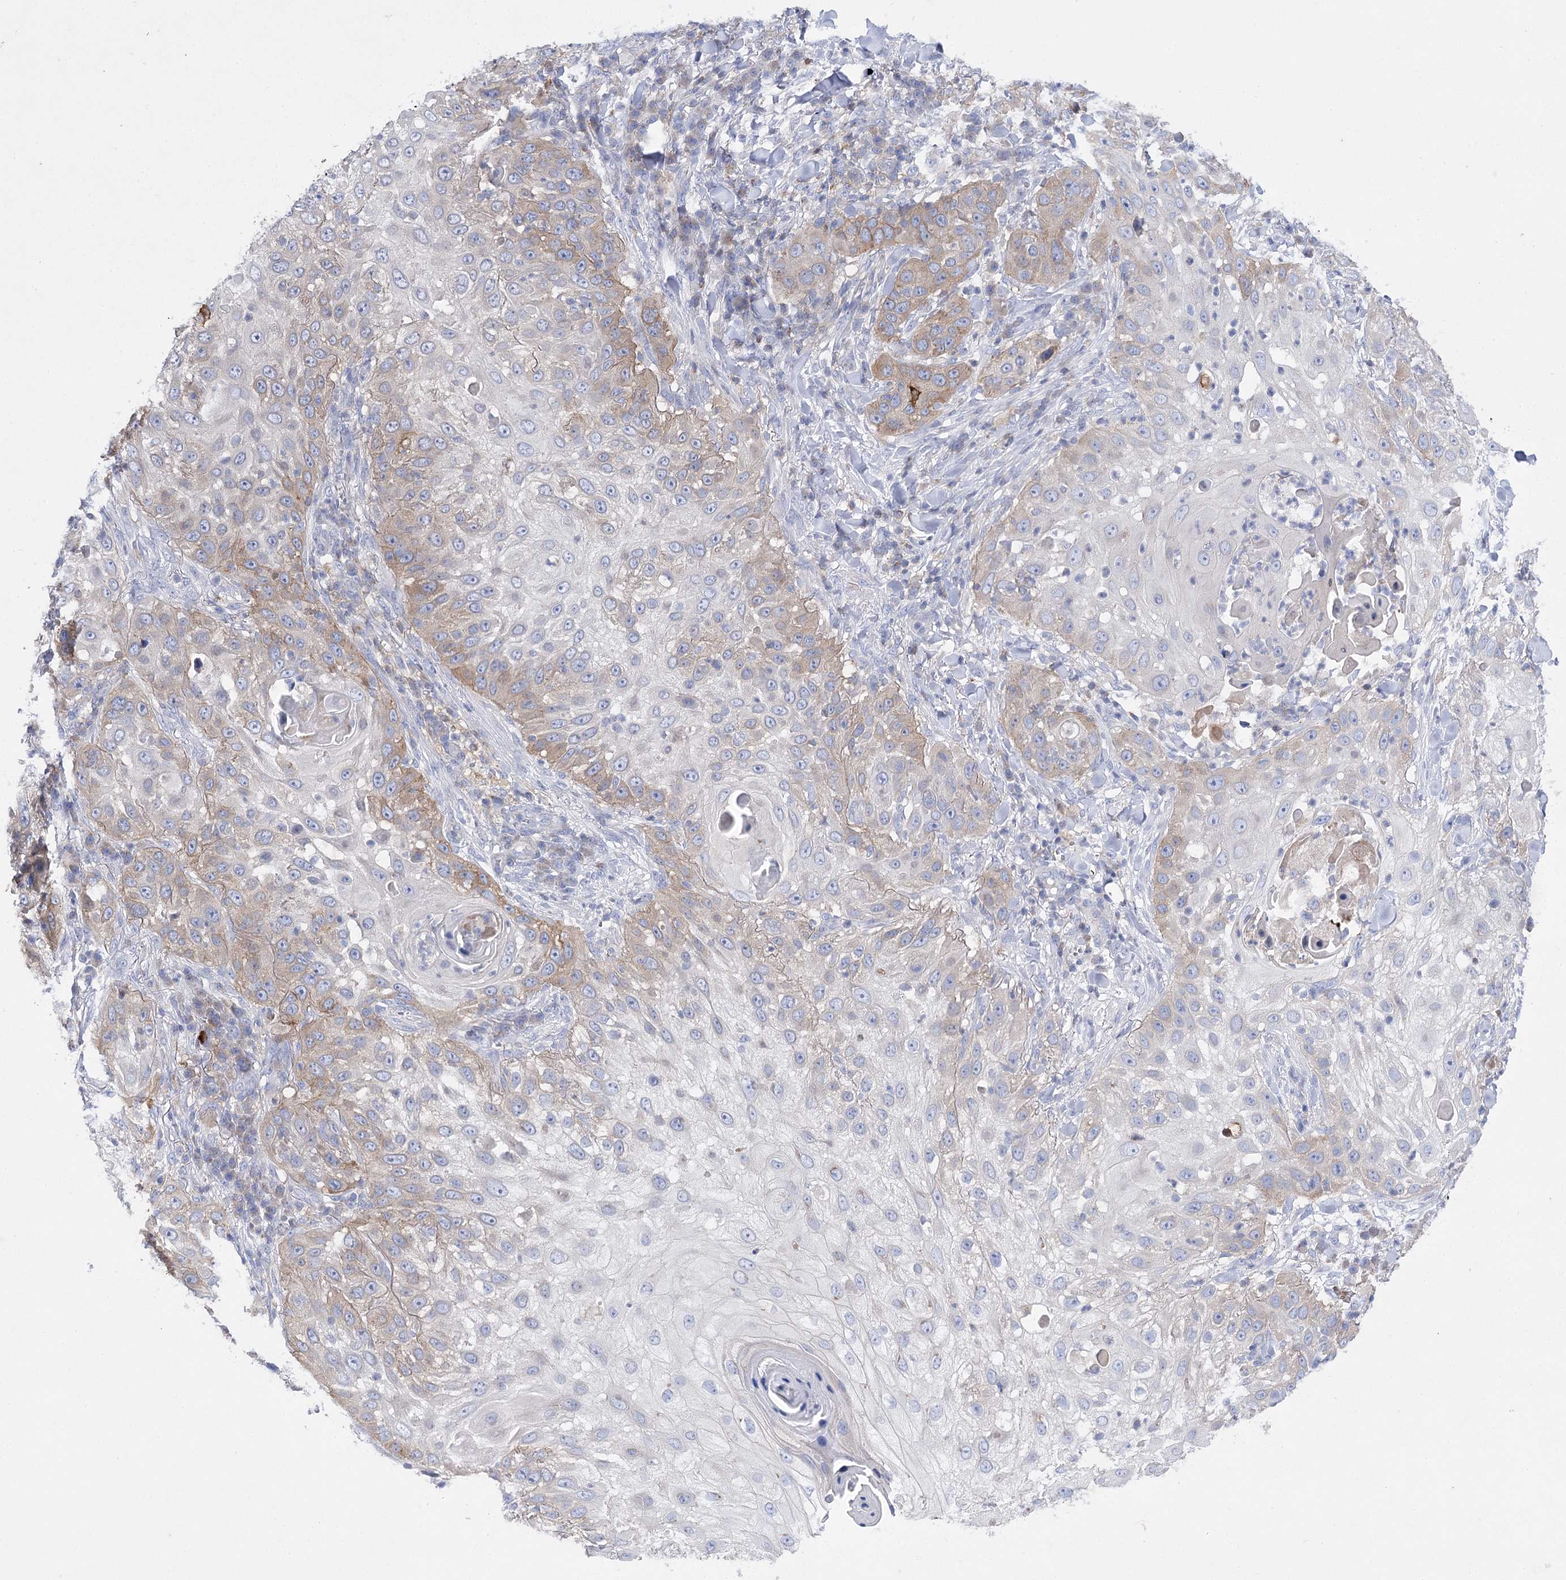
{"staining": {"intensity": "weak", "quantity": "25%-75%", "location": "cytoplasmic/membranous"}, "tissue": "skin cancer", "cell_type": "Tumor cells", "image_type": "cancer", "snomed": [{"axis": "morphology", "description": "Squamous cell carcinoma, NOS"}, {"axis": "topography", "description": "Skin"}], "caption": "Weak cytoplasmic/membranous protein expression is seen in approximately 25%-75% of tumor cells in squamous cell carcinoma (skin).", "gene": "COX15", "patient": {"sex": "female", "age": 44}}